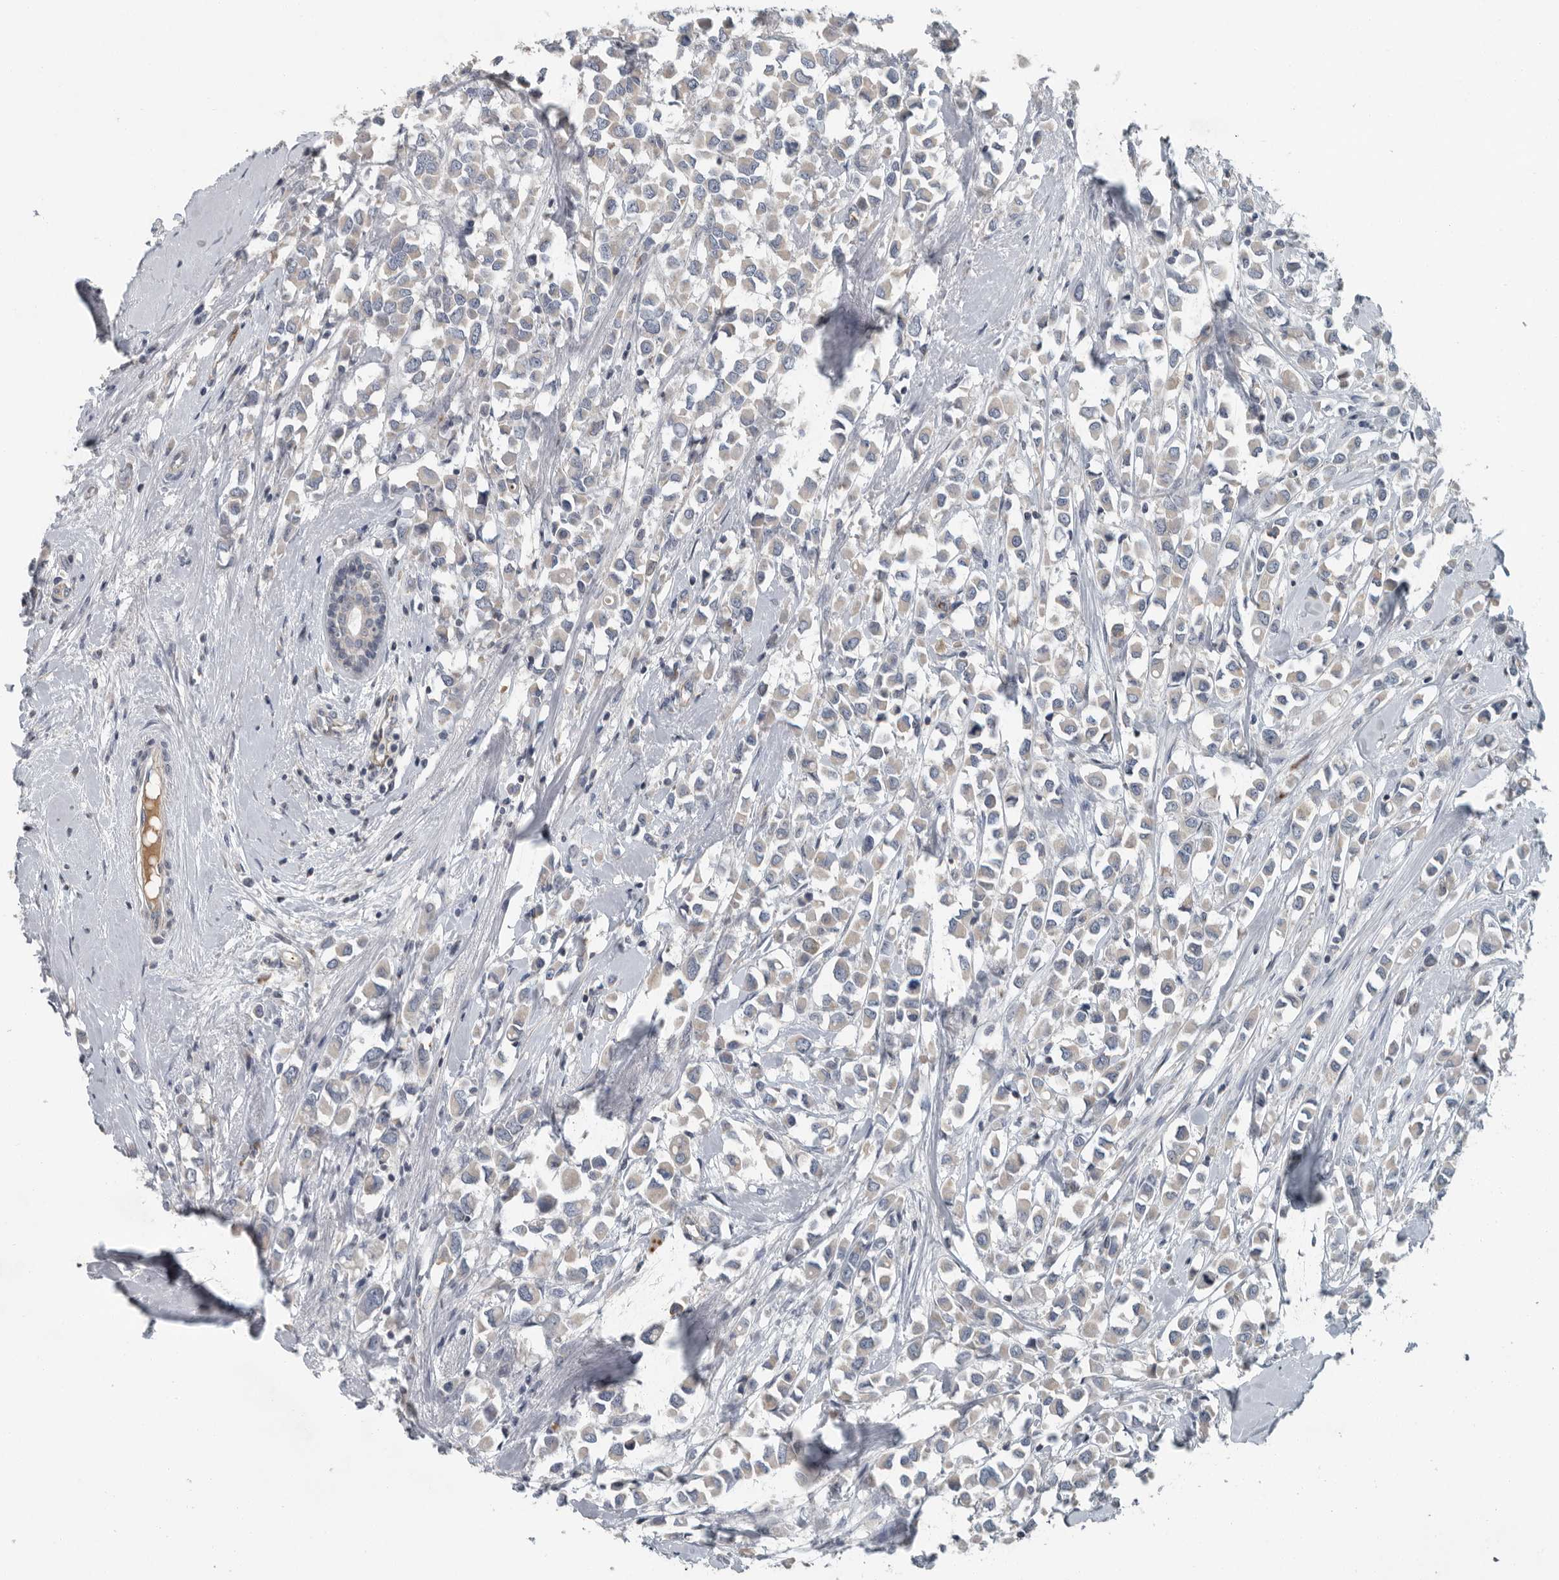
{"staining": {"intensity": "weak", "quantity": "<25%", "location": "cytoplasmic/membranous"}, "tissue": "breast cancer", "cell_type": "Tumor cells", "image_type": "cancer", "snomed": [{"axis": "morphology", "description": "Duct carcinoma"}, {"axis": "topography", "description": "Breast"}], "caption": "DAB (3,3'-diaminobenzidine) immunohistochemical staining of intraductal carcinoma (breast) shows no significant positivity in tumor cells.", "gene": "MPP3", "patient": {"sex": "female", "age": 61}}